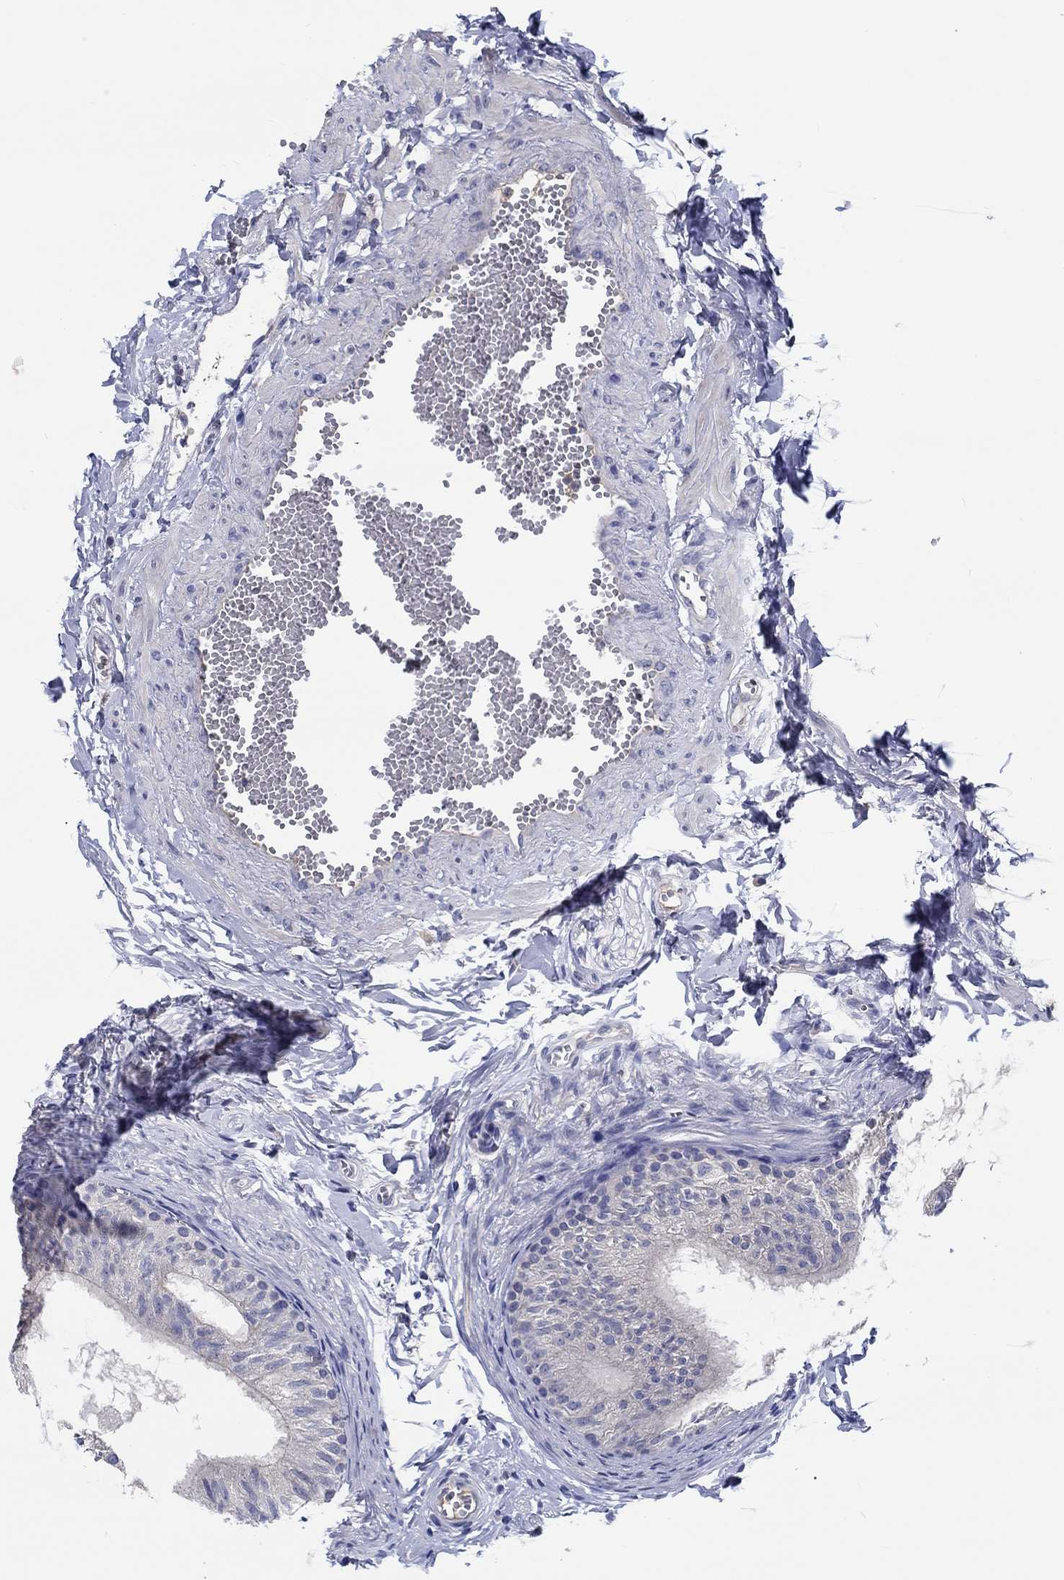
{"staining": {"intensity": "negative", "quantity": "none", "location": "none"}, "tissue": "epididymis", "cell_type": "Glandular cells", "image_type": "normal", "snomed": [{"axis": "morphology", "description": "Normal tissue, NOS"}, {"axis": "topography", "description": "Epididymis"}], "caption": "Photomicrograph shows no significant protein staining in glandular cells of normal epididymis. (DAB (3,3'-diaminobenzidine) immunohistochemistry (IHC) with hematoxylin counter stain).", "gene": "CHIT1", "patient": {"sex": "male", "age": 22}}